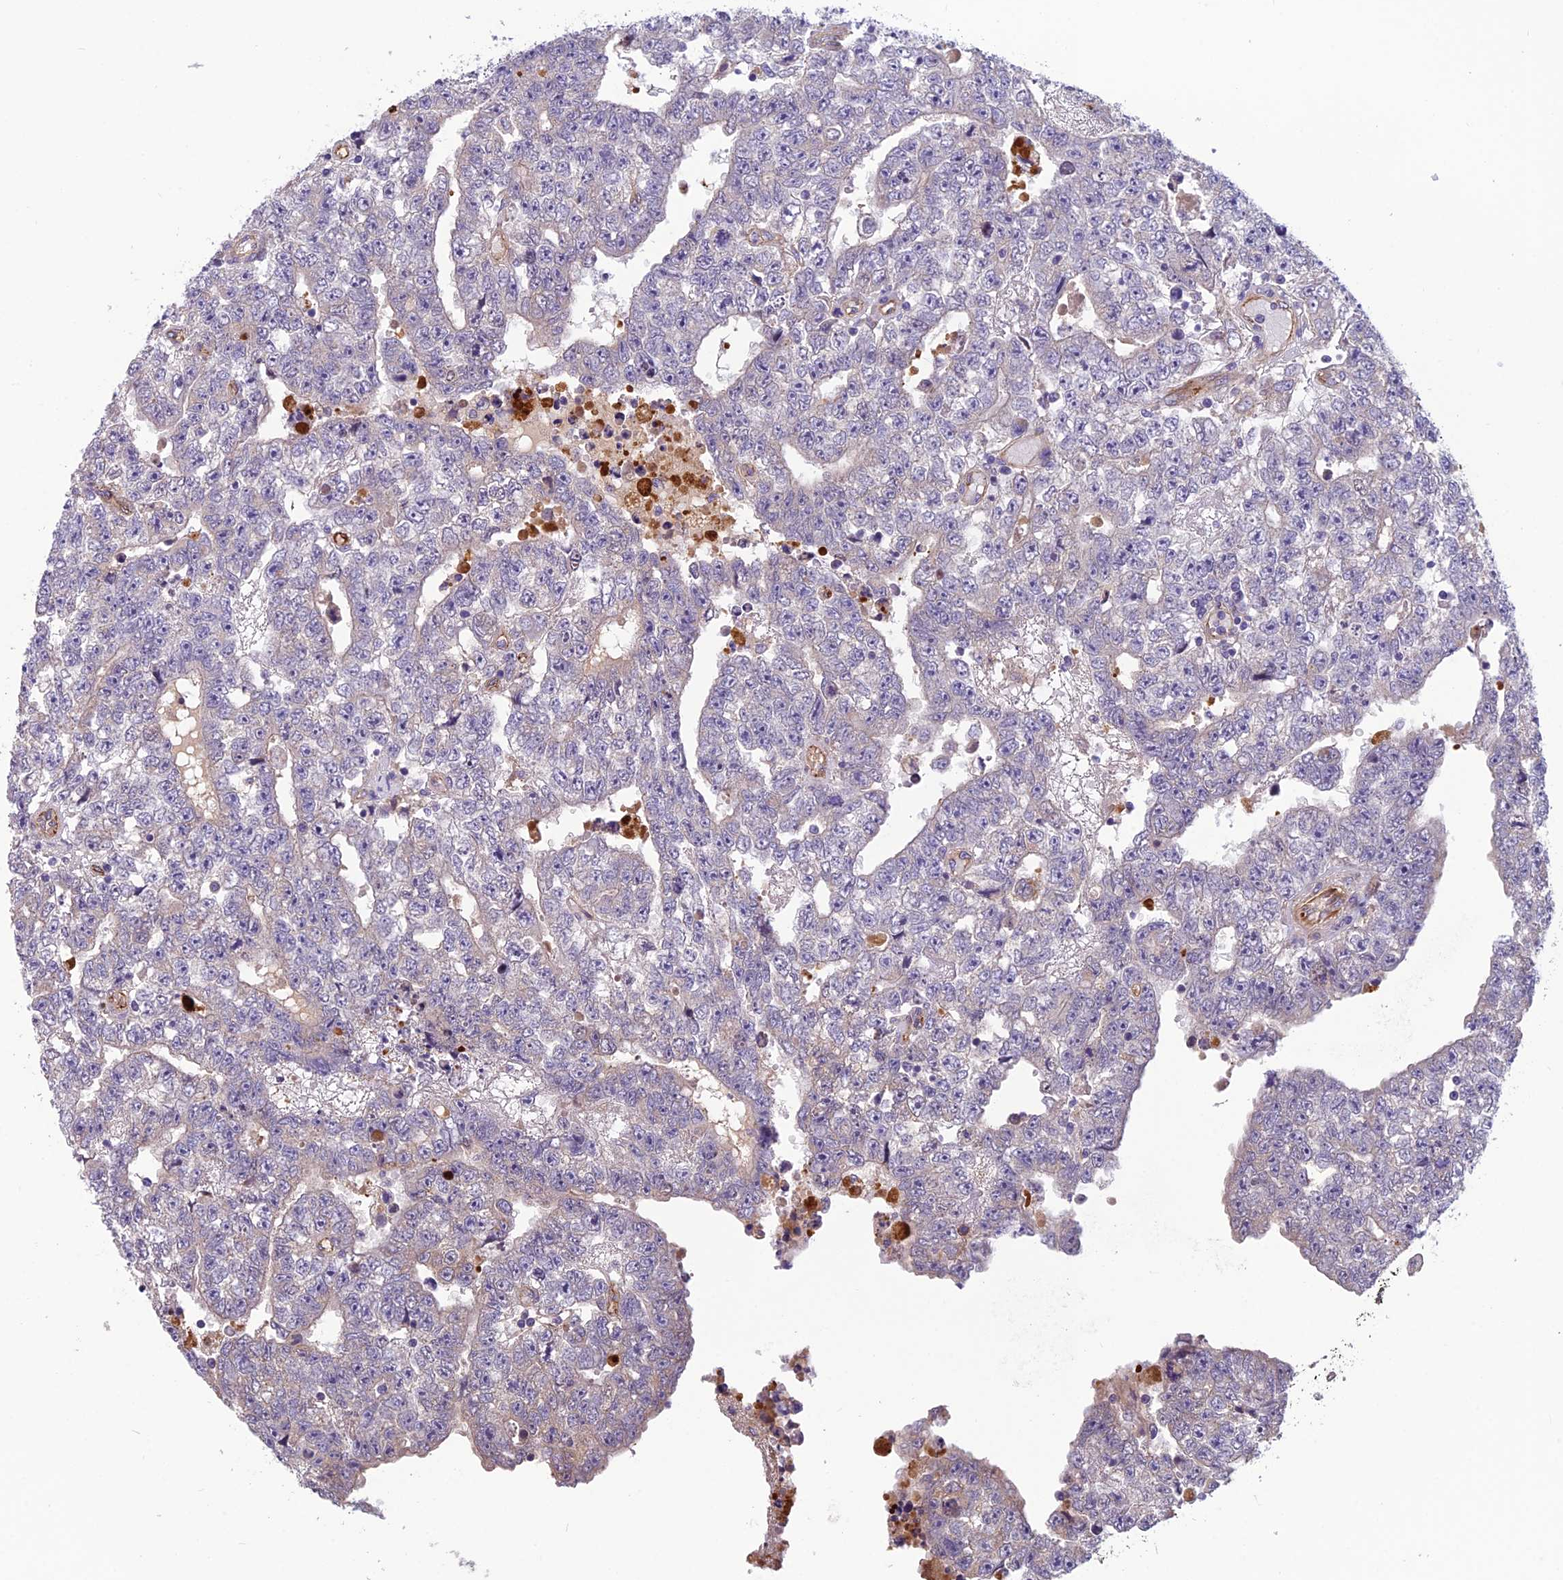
{"staining": {"intensity": "negative", "quantity": "none", "location": "none"}, "tissue": "testis cancer", "cell_type": "Tumor cells", "image_type": "cancer", "snomed": [{"axis": "morphology", "description": "Carcinoma, Embryonal, NOS"}, {"axis": "topography", "description": "Testis"}], "caption": "Immunohistochemistry micrograph of testis cancer stained for a protein (brown), which displays no expression in tumor cells. The staining was performed using DAB to visualize the protein expression in brown, while the nuclei were stained in blue with hematoxylin (Magnification: 20x).", "gene": "TSPAN15", "patient": {"sex": "male", "age": 25}}